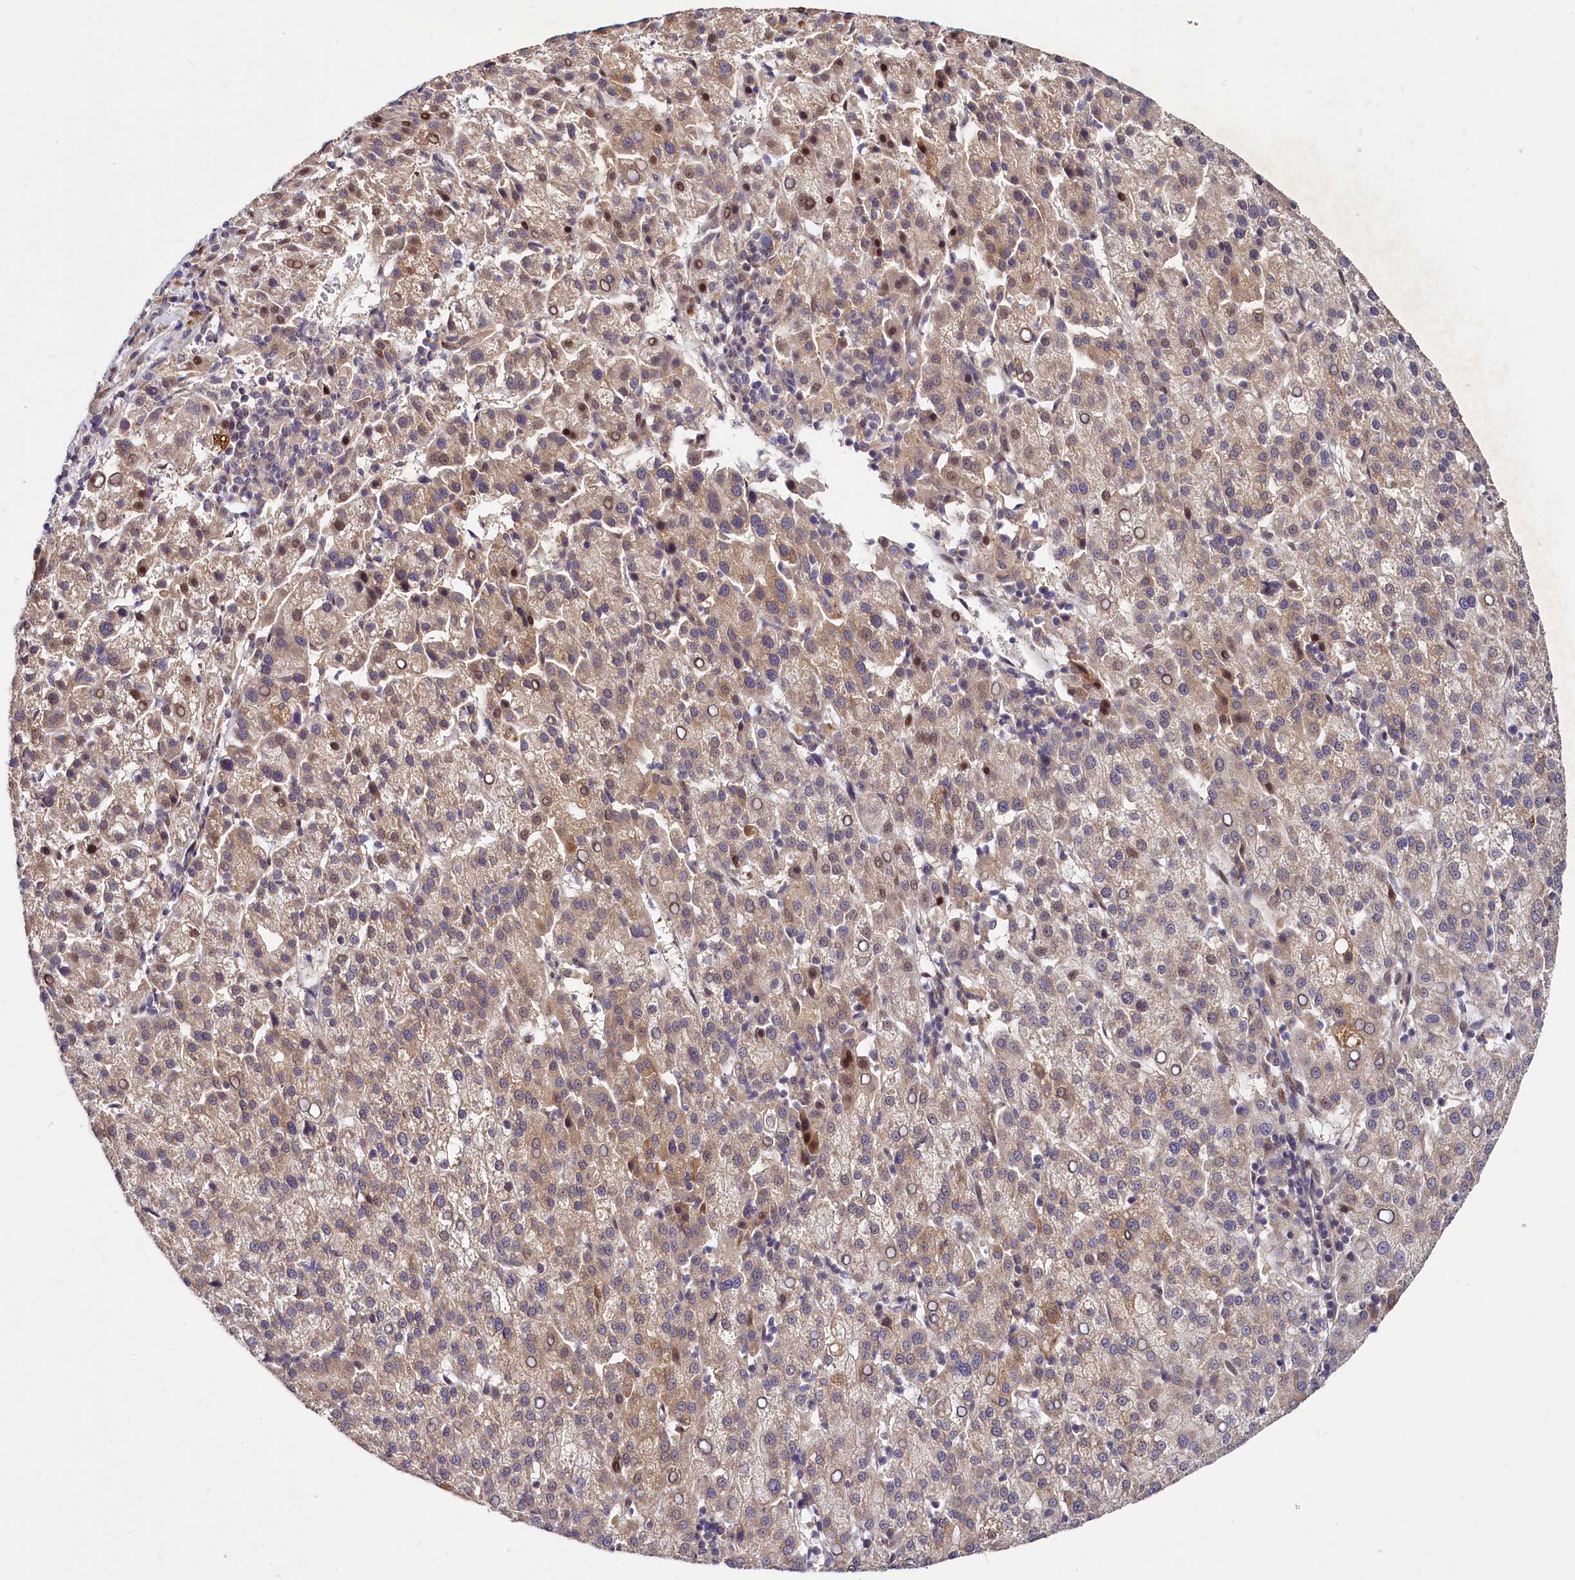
{"staining": {"intensity": "moderate", "quantity": "25%-75%", "location": "cytoplasmic/membranous"}, "tissue": "liver cancer", "cell_type": "Tumor cells", "image_type": "cancer", "snomed": [{"axis": "morphology", "description": "Carcinoma, Hepatocellular, NOS"}, {"axis": "topography", "description": "Liver"}], "caption": "Protein staining of liver hepatocellular carcinoma tissue demonstrates moderate cytoplasmic/membranous staining in about 25%-75% of tumor cells.", "gene": "MAML2", "patient": {"sex": "female", "age": 58}}